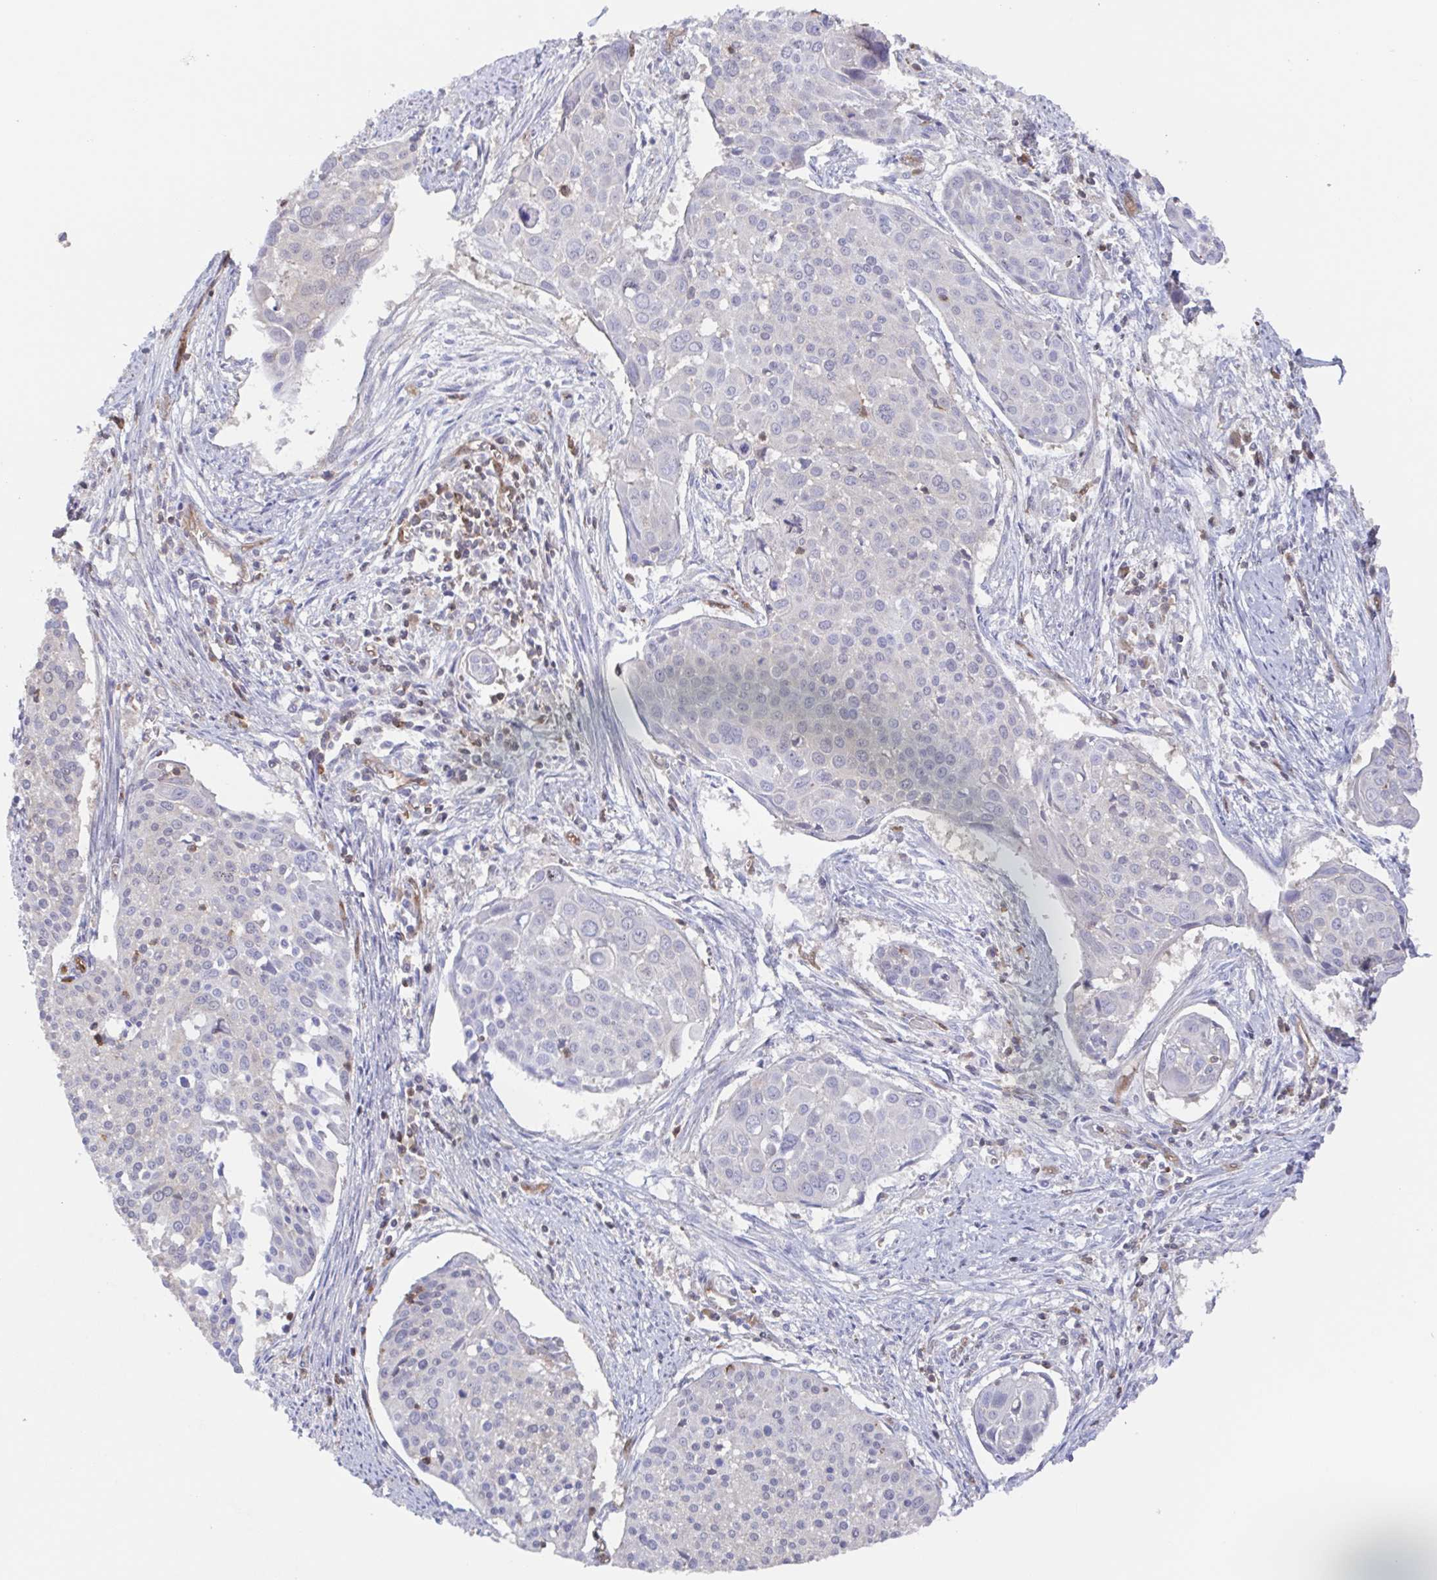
{"staining": {"intensity": "negative", "quantity": "none", "location": "none"}, "tissue": "cervical cancer", "cell_type": "Tumor cells", "image_type": "cancer", "snomed": [{"axis": "morphology", "description": "Squamous cell carcinoma, NOS"}, {"axis": "topography", "description": "Cervix"}], "caption": "Immunohistochemical staining of cervical cancer (squamous cell carcinoma) displays no significant positivity in tumor cells. (DAB (3,3'-diaminobenzidine) immunohistochemistry (IHC) visualized using brightfield microscopy, high magnification).", "gene": "AGFG2", "patient": {"sex": "female", "age": 39}}